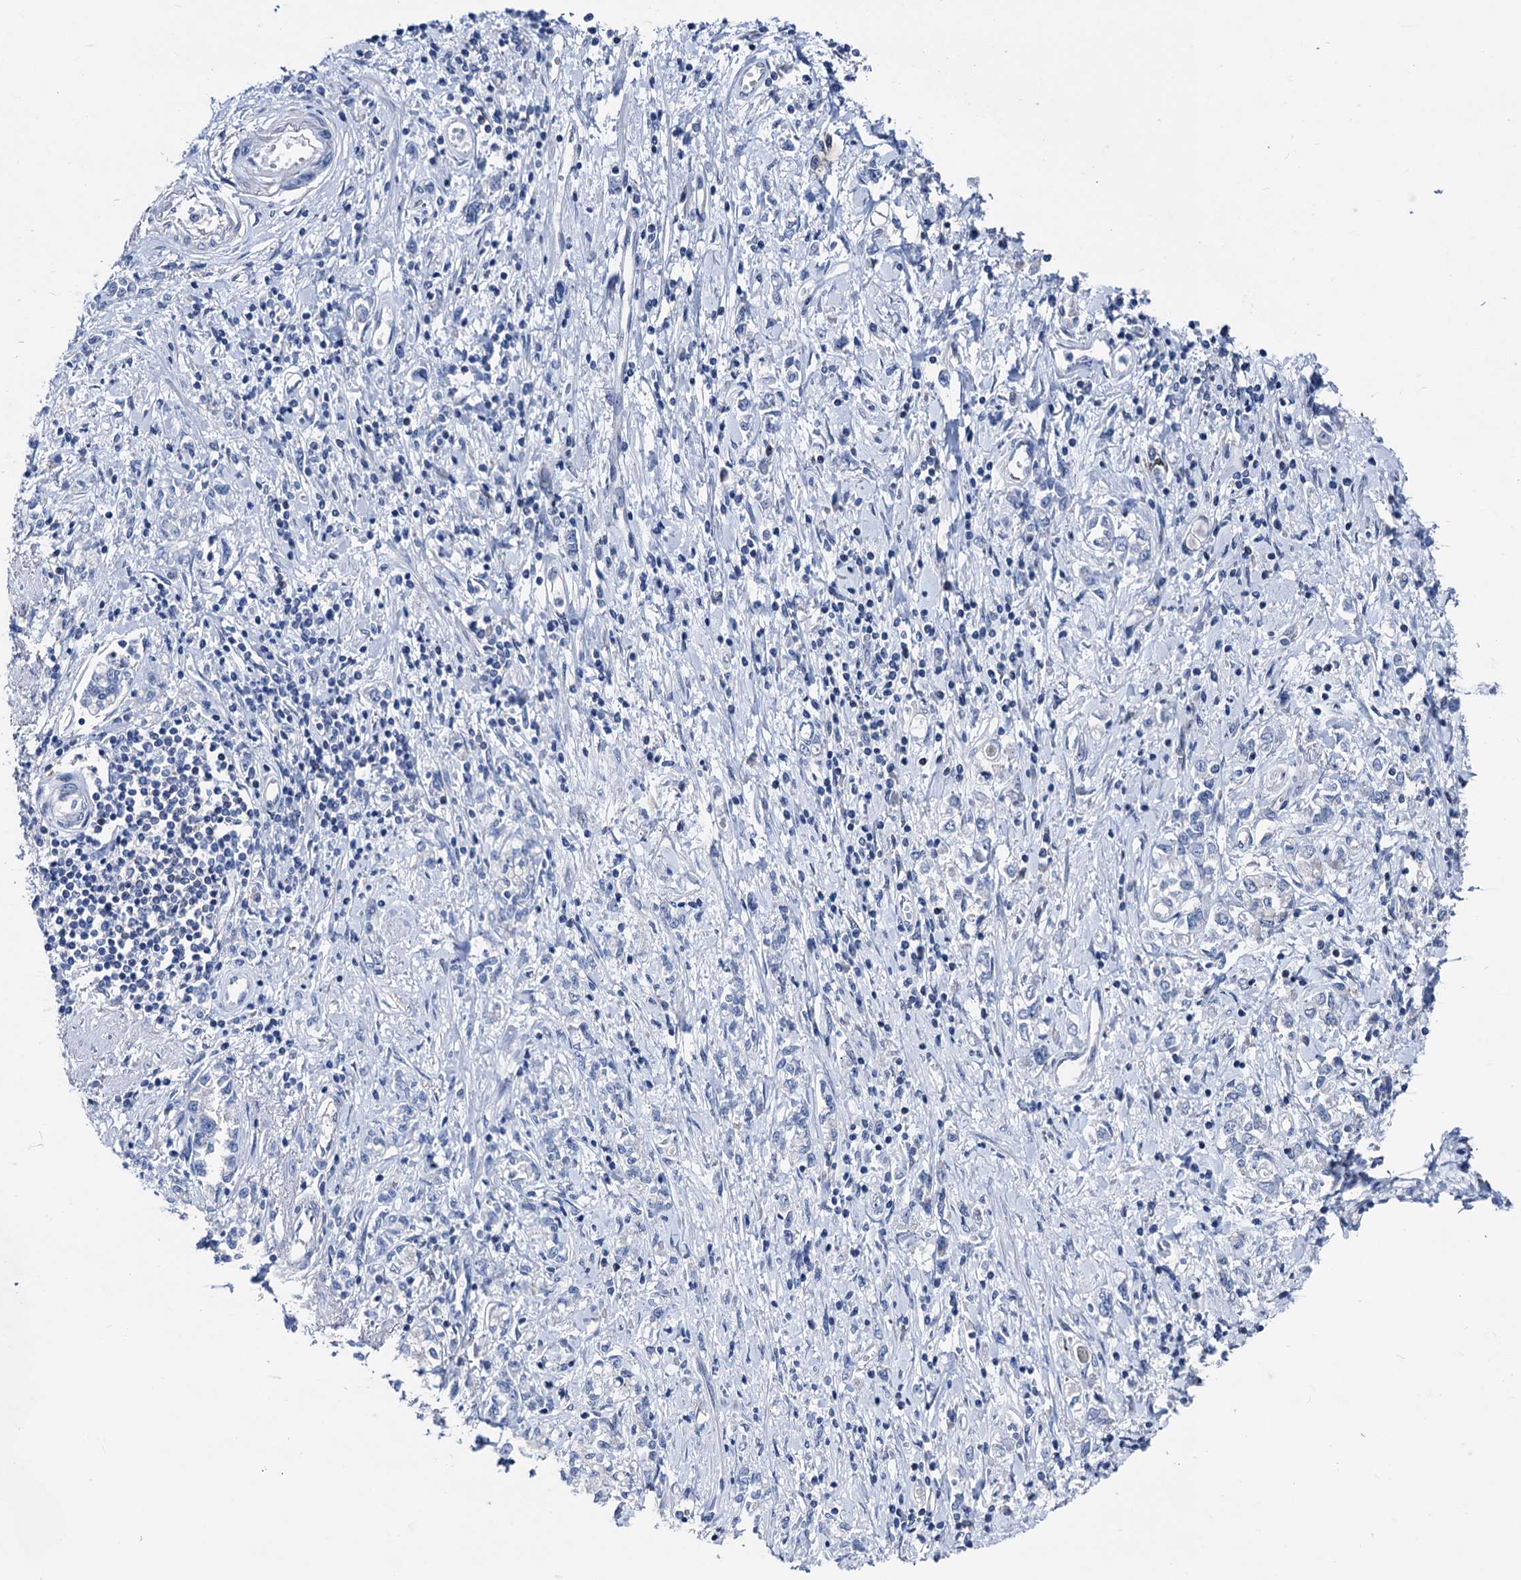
{"staining": {"intensity": "negative", "quantity": "none", "location": "none"}, "tissue": "stomach cancer", "cell_type": "Tumor cells", "image_type": "cancer", "snomed": [{"axis": "morphology", "description": "Adenocarcinoma, NOS"}, {"axis": "topography", "description": "Stomach"}], "caption": "An immunohistochemistry (IHC) photomicrograph of stomach adenocarcinoma is shown. There is no staining in tumor cells of stomach adenocarcinoma. Brightfield microscopy of immunohistochemistry (IHC) stained with DAB (brown) and hematoxylin (blue), captured at high magnification.", "gene": "GLO1", "patient": {"sex": "female", "age": 76}}